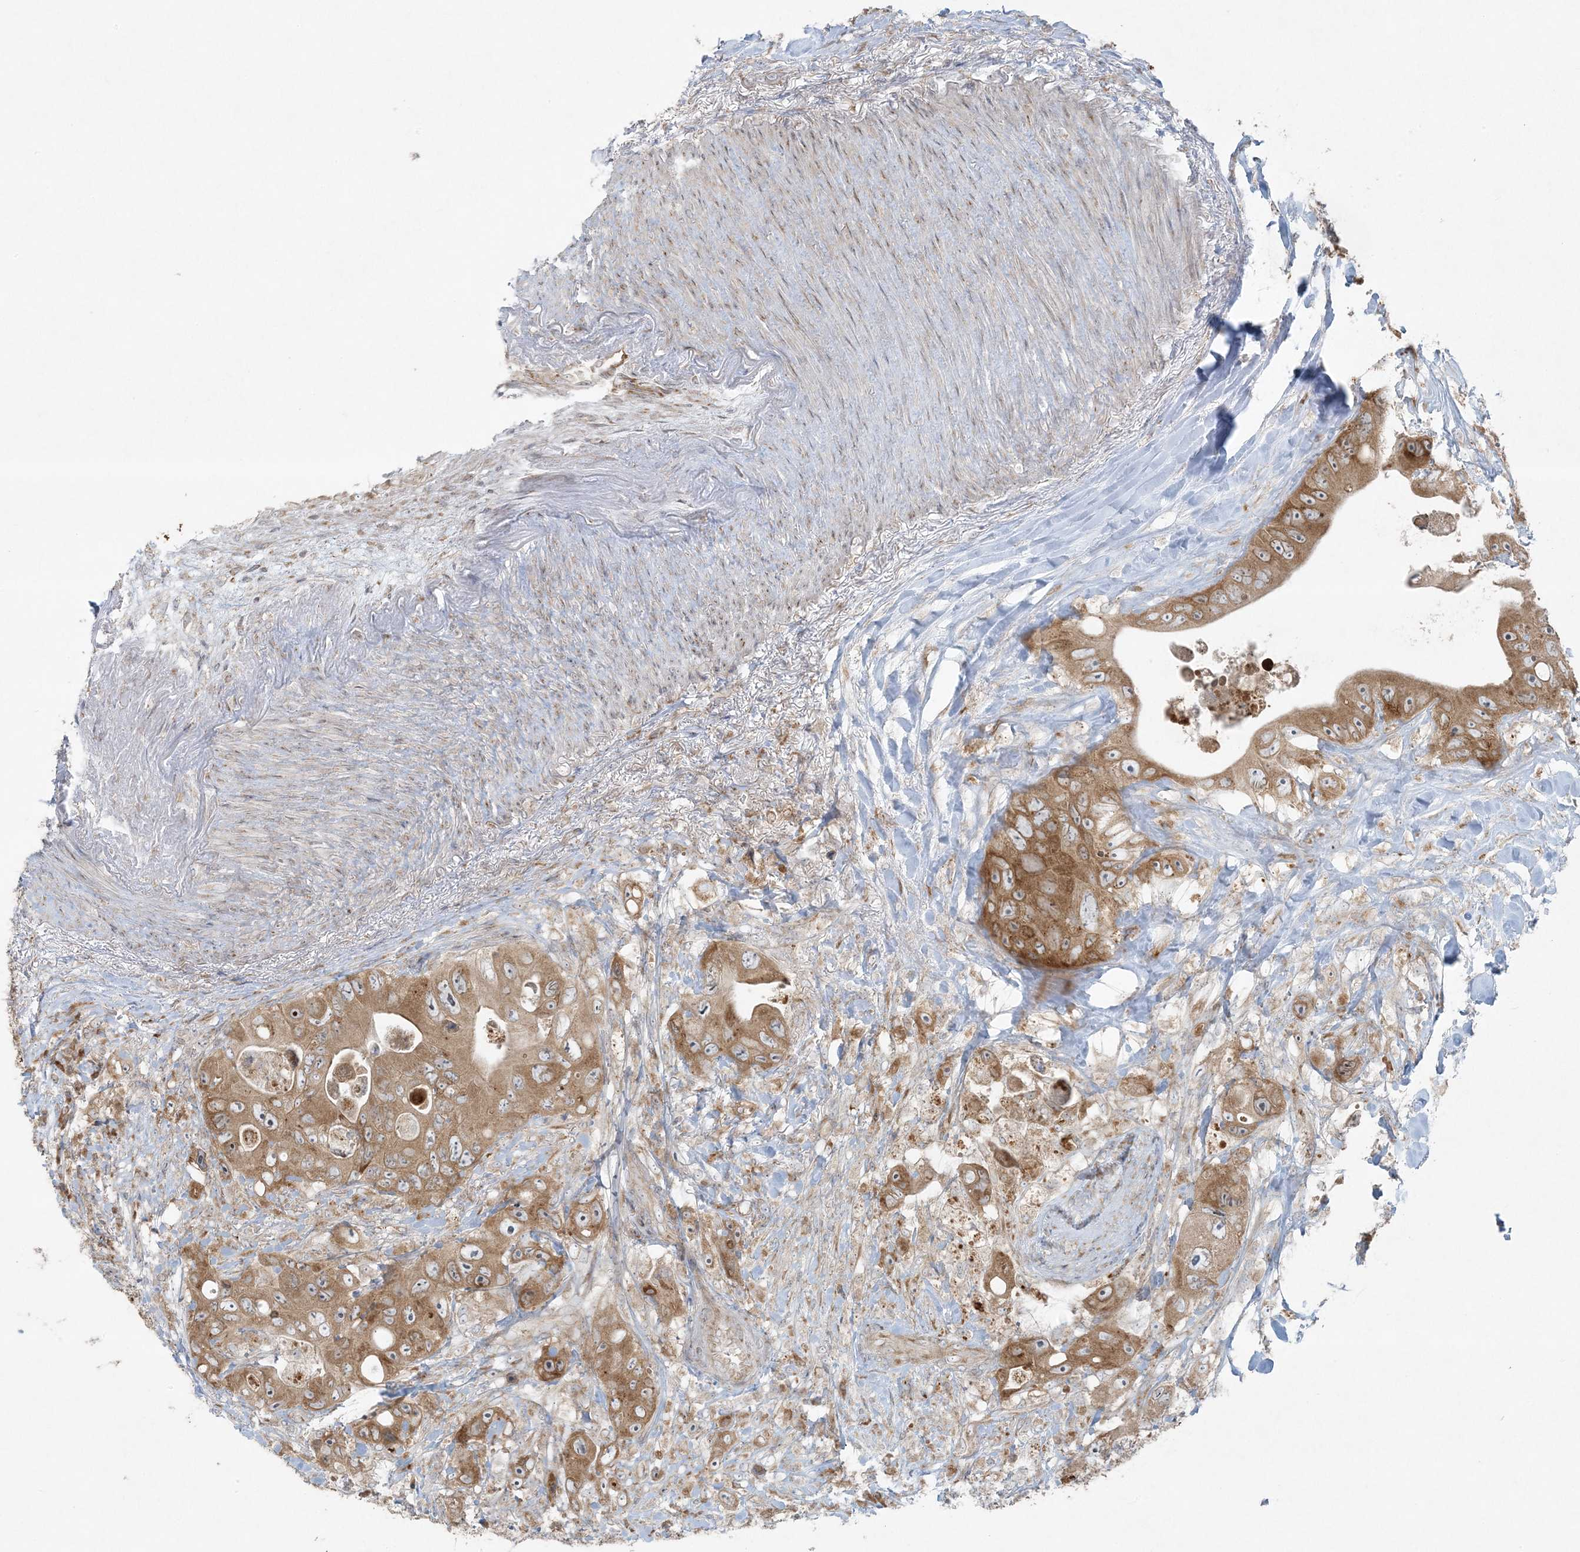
{"staining": {"intensity": "moderate", "quantity": ">75%", "location": "cytoplasmic/membranous"}, "tissue": "colorectal cancer", "cell_type": "Tumor cells", "image_type": "cancer", "snomed": [{"axis": "morphology", "description": "Adenocarcinoma, NOS"}, {"axis": "topography", "description": "Colon"}], "caption": "This micrograph exhibits immunohistochemistry staining of colorectal cancer, with medium moderate cytoplasmic/membranous expression in about >75% of tumor cells.", "gene": "ZNF263", "patient": {"sex": "female", "age": 46}}